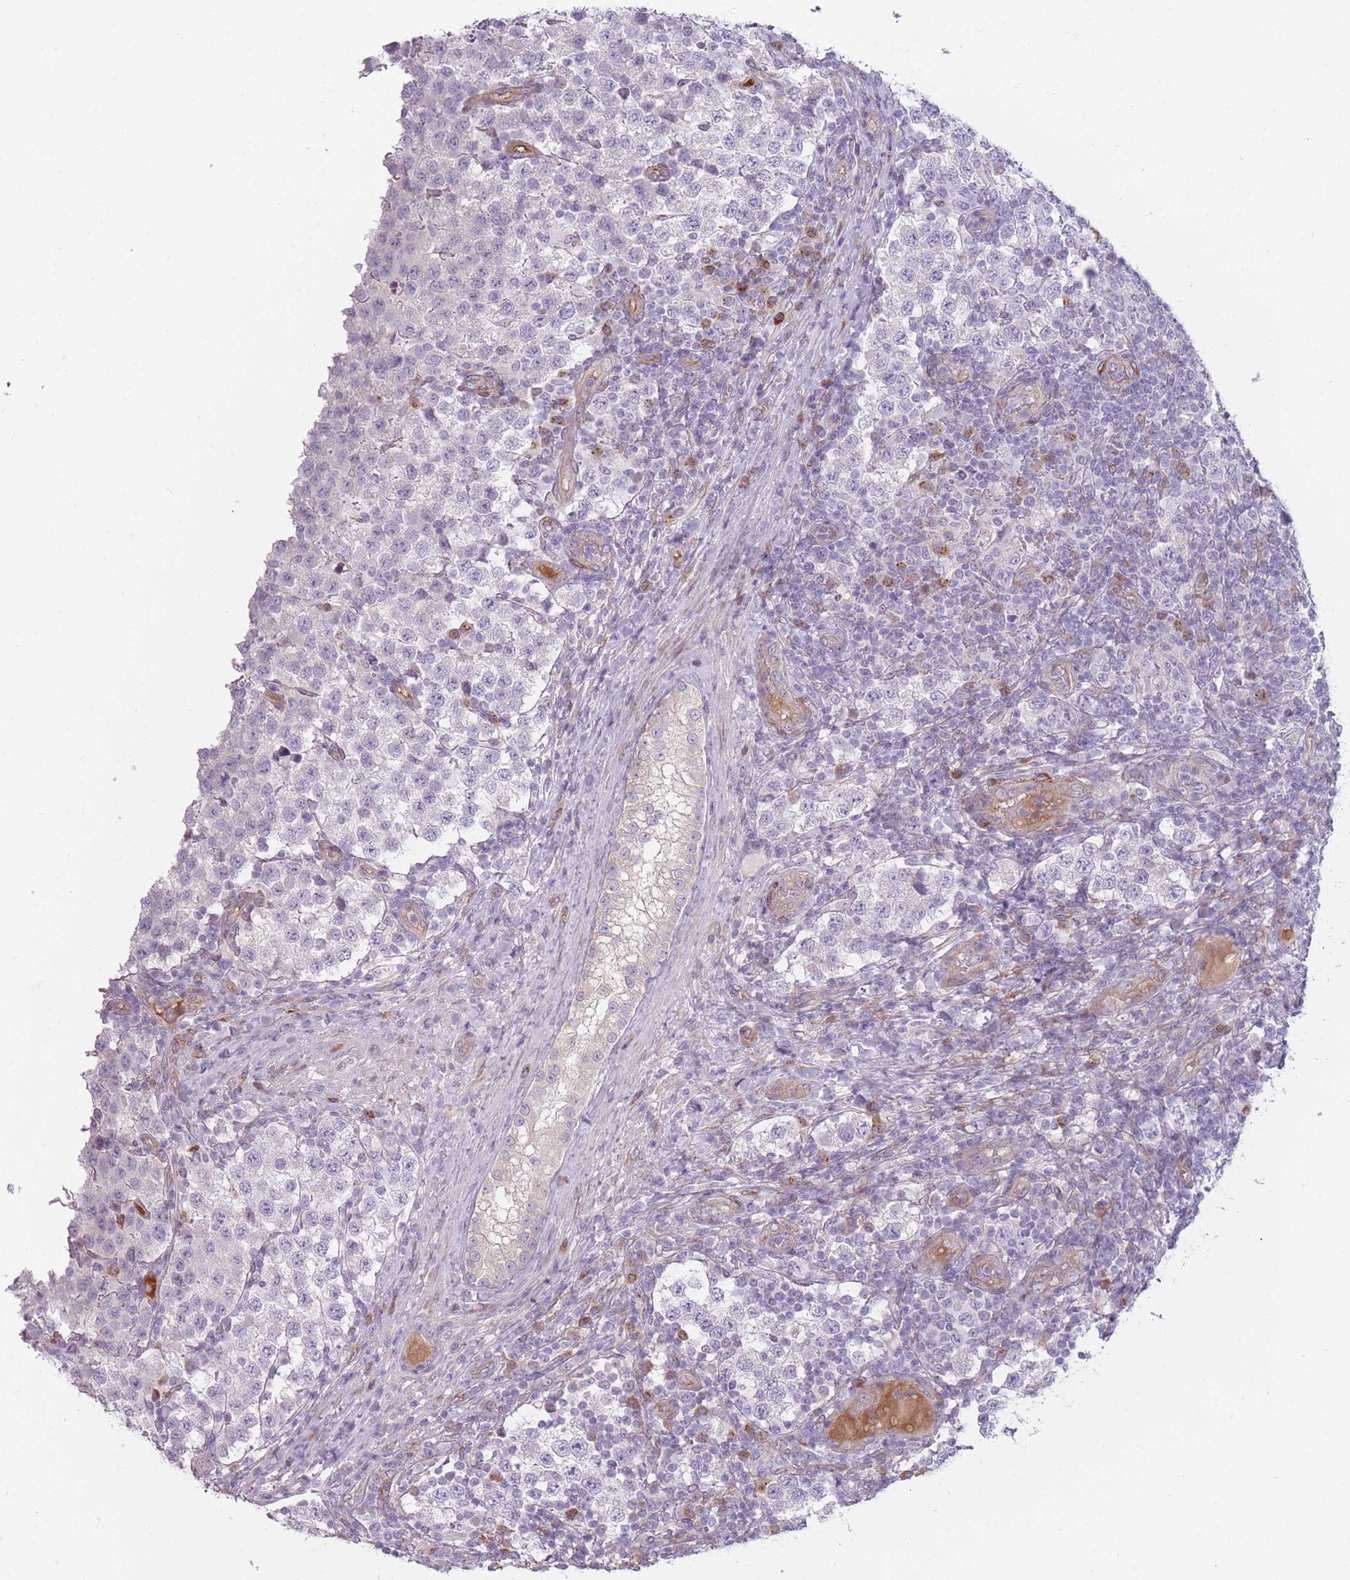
{"staining": {"intensity": "negative", "quantity": "none", "location": "none"}, "tissue": "testis cancer", "cell_type": "Tumor cells", "image_type": "cancer", "snomed": [{"axis": "morphology", "description": "Seminoma, NOS"}, {"axis": "topography", "description": "Testis"}], "caption": "High magnification brightfield microscopy of testis cancer stained with DAB (brown) and counterstained with hematoxylin (blue): tumor cells show no significant staining.", "gene": "PGRMC2", "patient": {"sex": "male", "age": 34}}